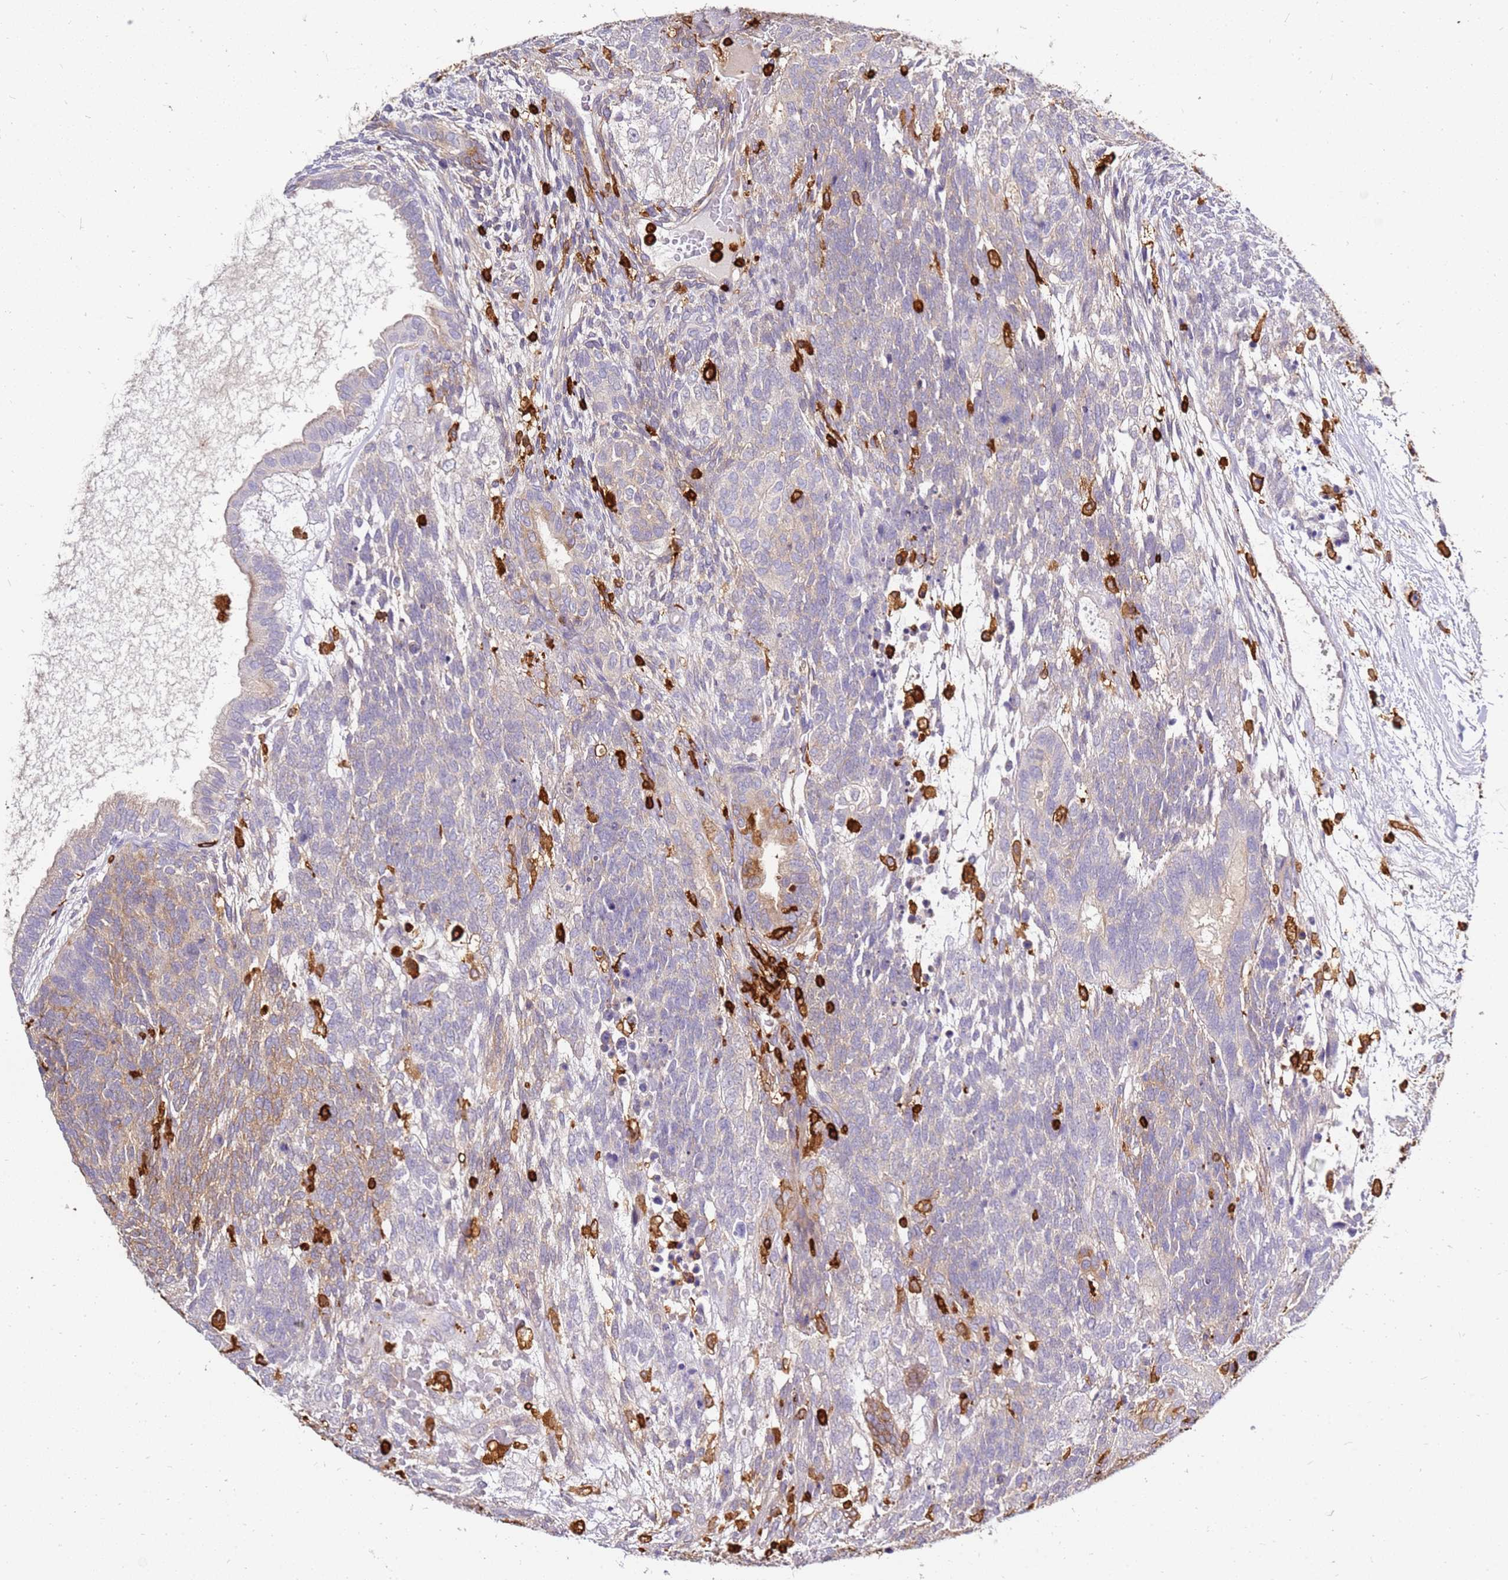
{"staining": {"intensity": "negative", "quantity": "none", "location": "none"}, "tissue": "testis cancer", "cell_type": "Tumor cells", "image_type": "cancer", "snomed": [{"axis": "morphology", "description": "Carcinoma, Embryonal, NOS"}, {"axis": "topography", "description": "Testis"}], "caption": "Tumor cells show no significant protein positivity in testis cancer.", "gene": "CORO1A", "patient": {"sex": "male", "age": 23}}